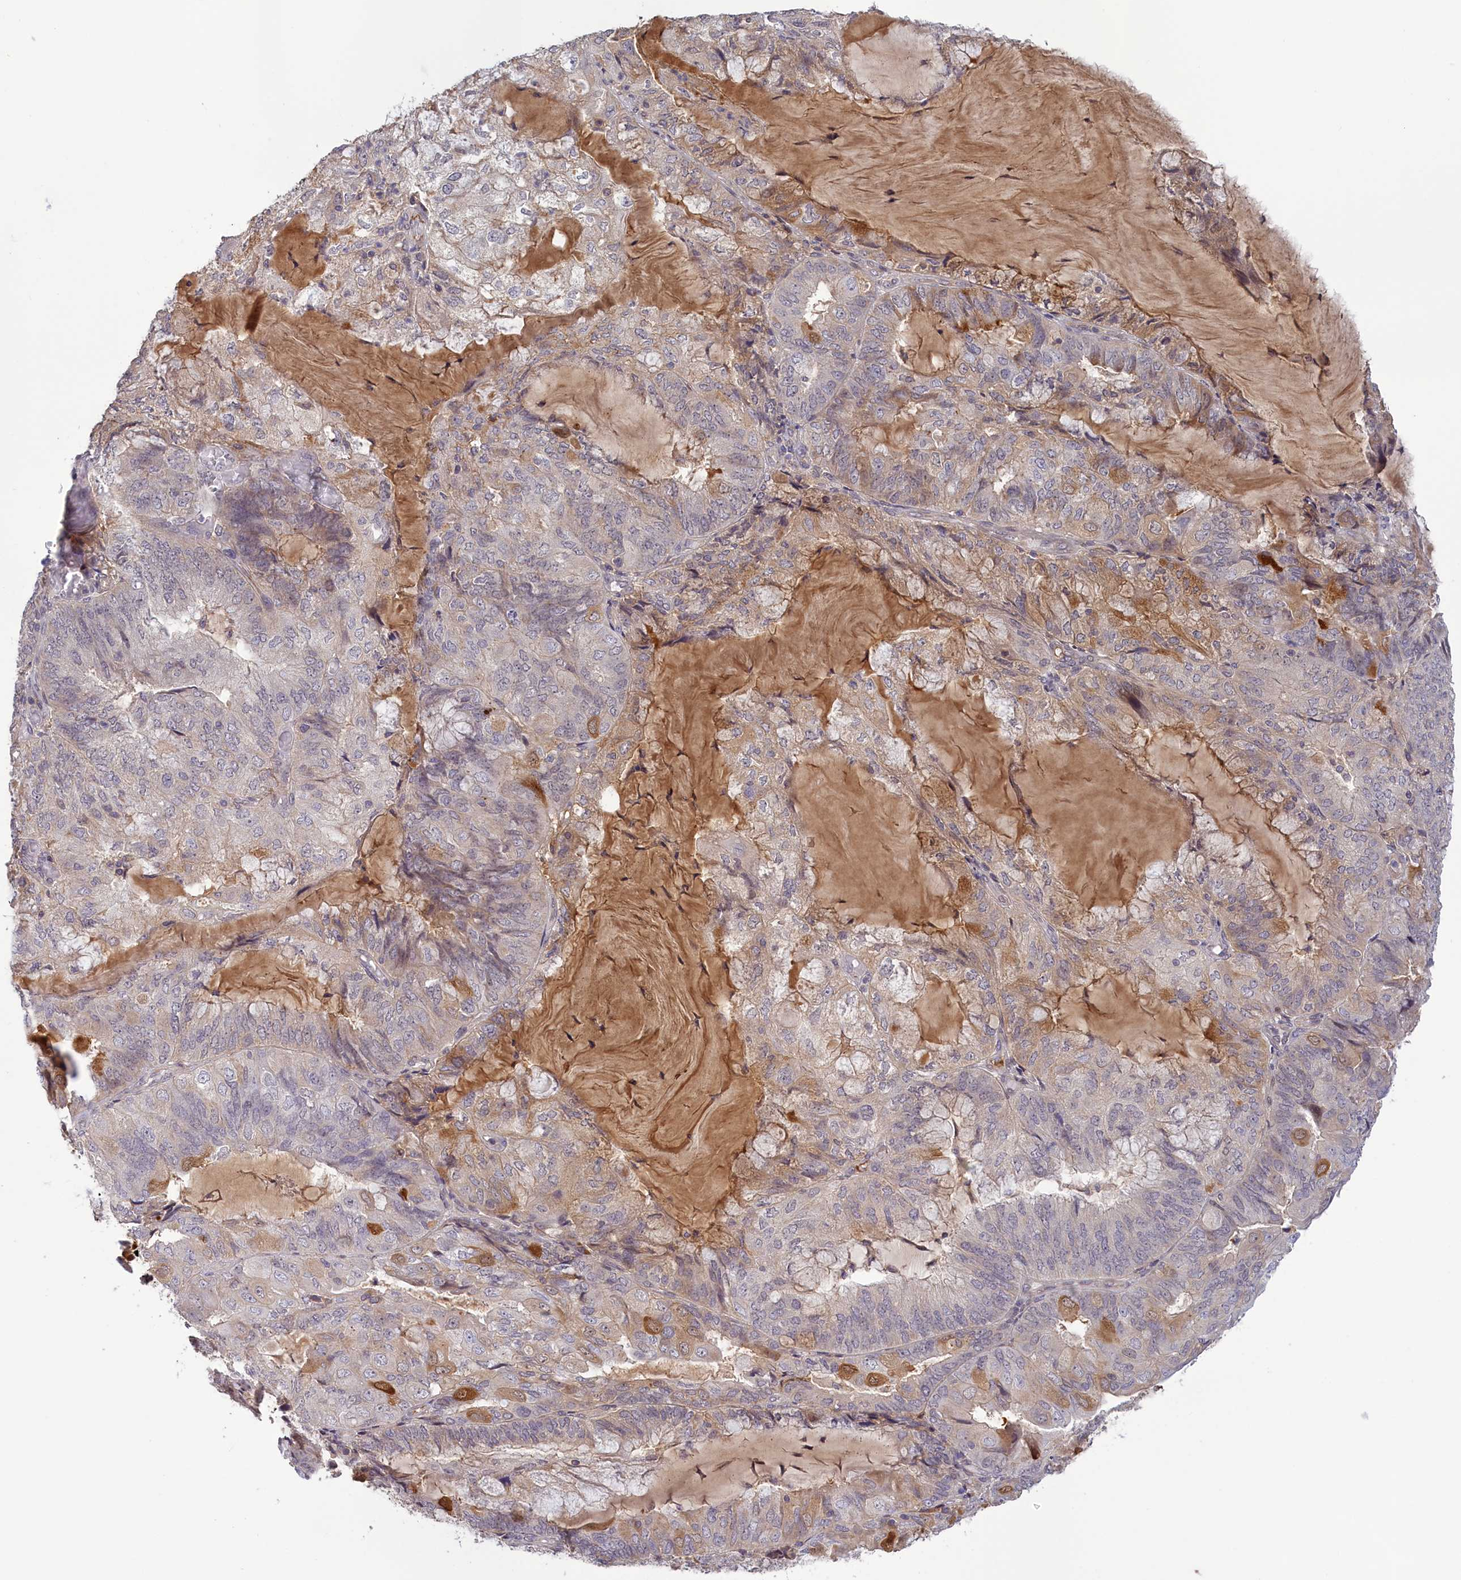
{"staining": {"intensity": "weak", "quantity": "<25%", "location": "cytoplasmic/membranous"}, "tissue": "endometrial cancer", "cell_type": "Tumor cells", "image_type": "cancer", "snomed": [{"axis": "morphology", "description": "Adenocarcinoma, NOS"}, {"axis": "topography", "description": "Endometrium"}], "caption": "Immunohistochemistry micrograph of human endometrial cancer (adenocarcinoma) stained for a protein (brown), which shows no expression in tumor cells.", "gene": "RRAD", "patient": {"sex": "female", "age": 81}}